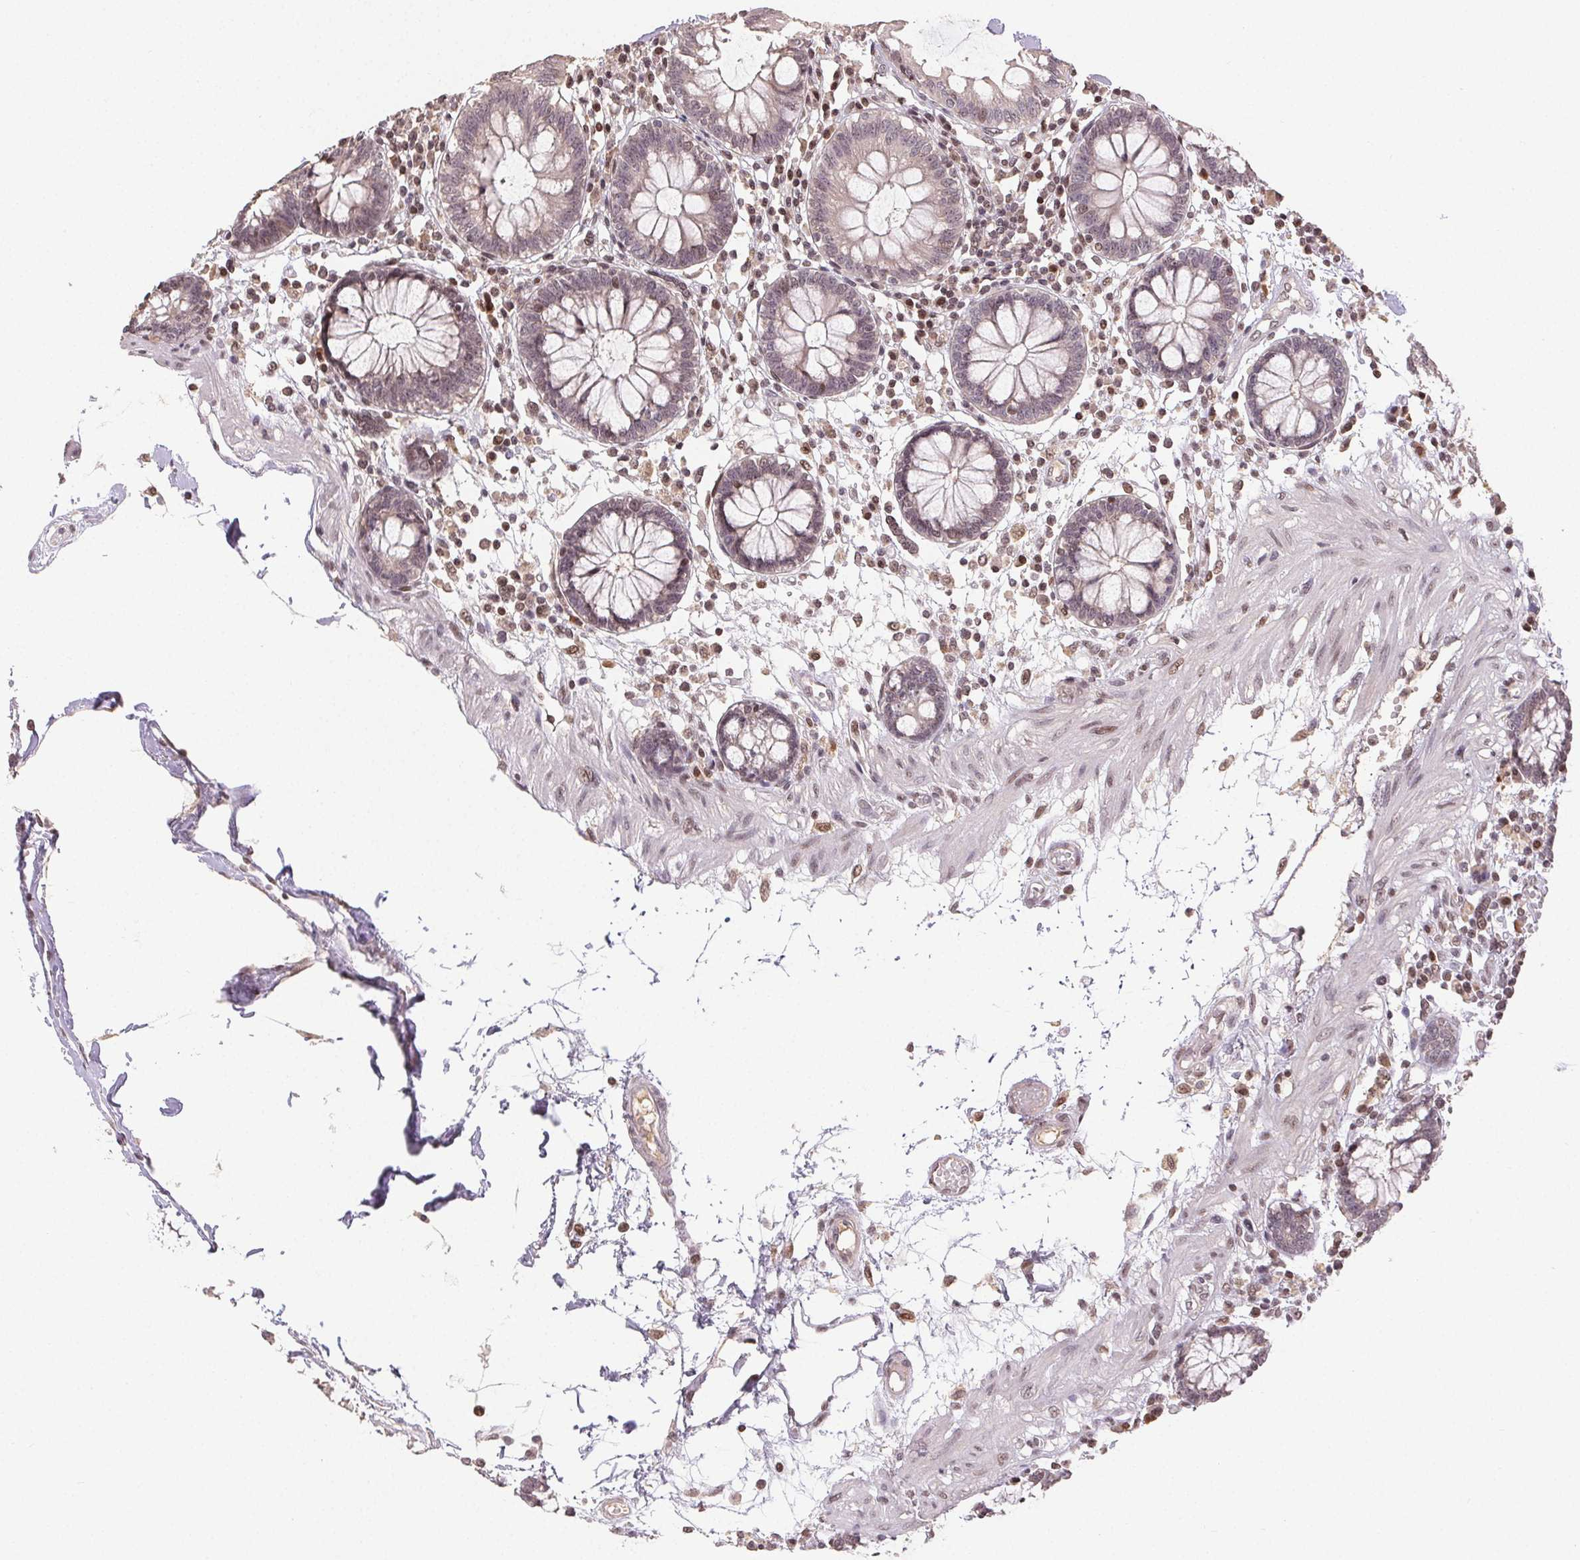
{"staining": {"intensity": "moderate", "quantity": "25%-75%", "location": "nuclear"}, "tissue": "colon", "cell_type": "Endothelial cells", "image_type": "normal", "snomed": [{"axis": "morphology", "description": "Normal tissue, NOS"}, {"axis": "morphology", "description": "Adenocarcinoma, NOS"}, {"axis": "topography", "description": "Colon"}], "caption": "About 25%-75% of endothelial cells in normal human colon show moderate nuclear protein expression as visualized by brown immunohistochemical staining.", "gene": "MAPKAPK2", "patient": {"sex": "male", "age": 83}}